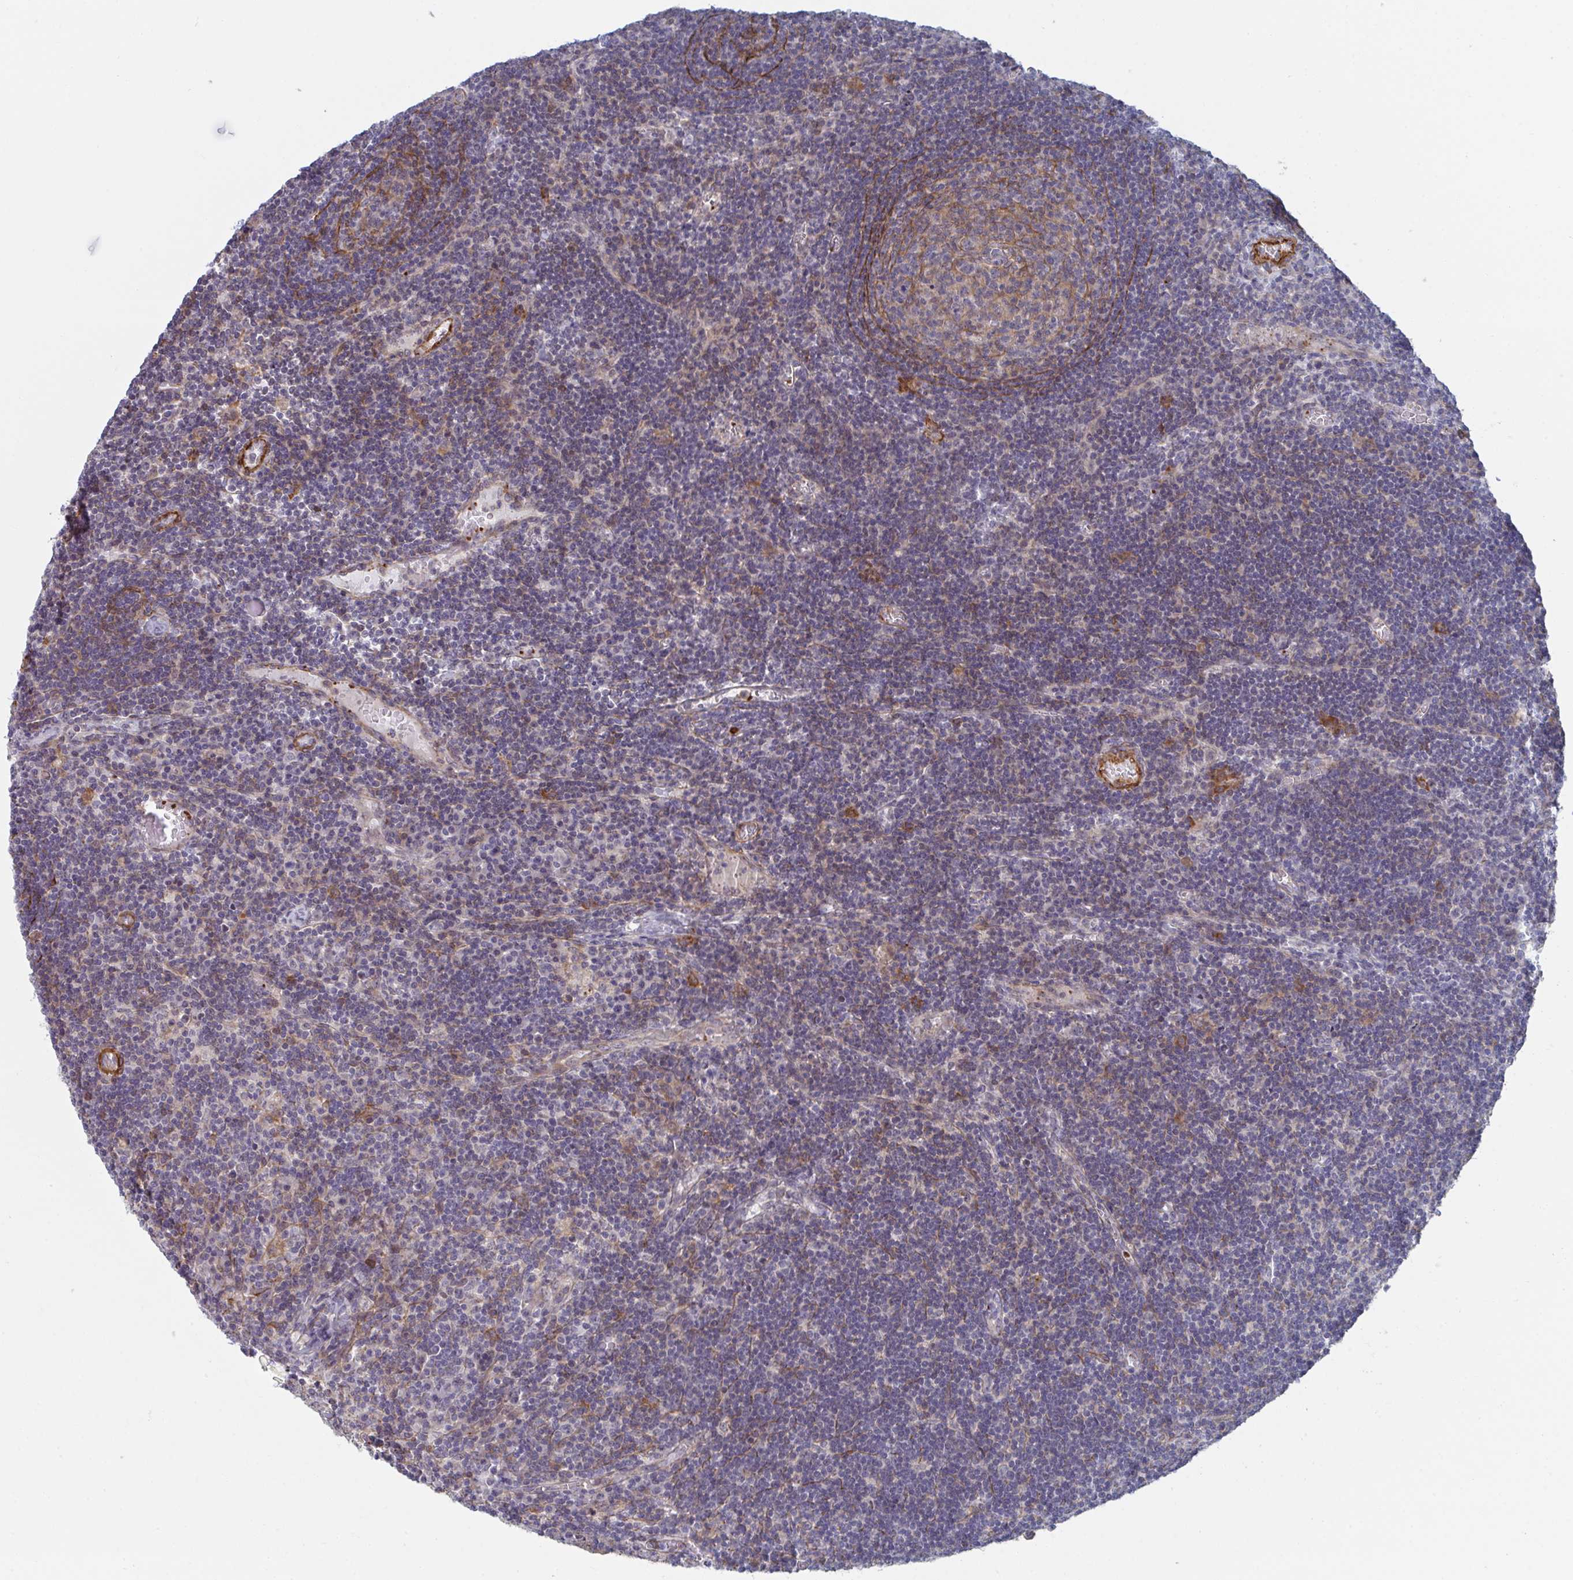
{"staining": {"intensity": "moderate", "quantity": "<25%", "location": "cytoplasmic/membranous"}, "tissue": "lymph node", "cell_type": "Germinal center cells", "image_type": "normal", "snomed": [{"axis": "morphology", "description": "Normal tissue, NOS"}, {"axis": "topography", "description": "Lymph node"}], "caption": "Immunohistochemical staining of normal lymph node reveals moderate cytoplasmic/membranous protein staining in approximately <25% of germinal center cells. The protein is stained brown, and the nuclei are stained in blue (DAB IHC with brightfield microscopy, high magnification).", "gene": "NEURL4", "patient": {"sex": "male", "age": 67}}